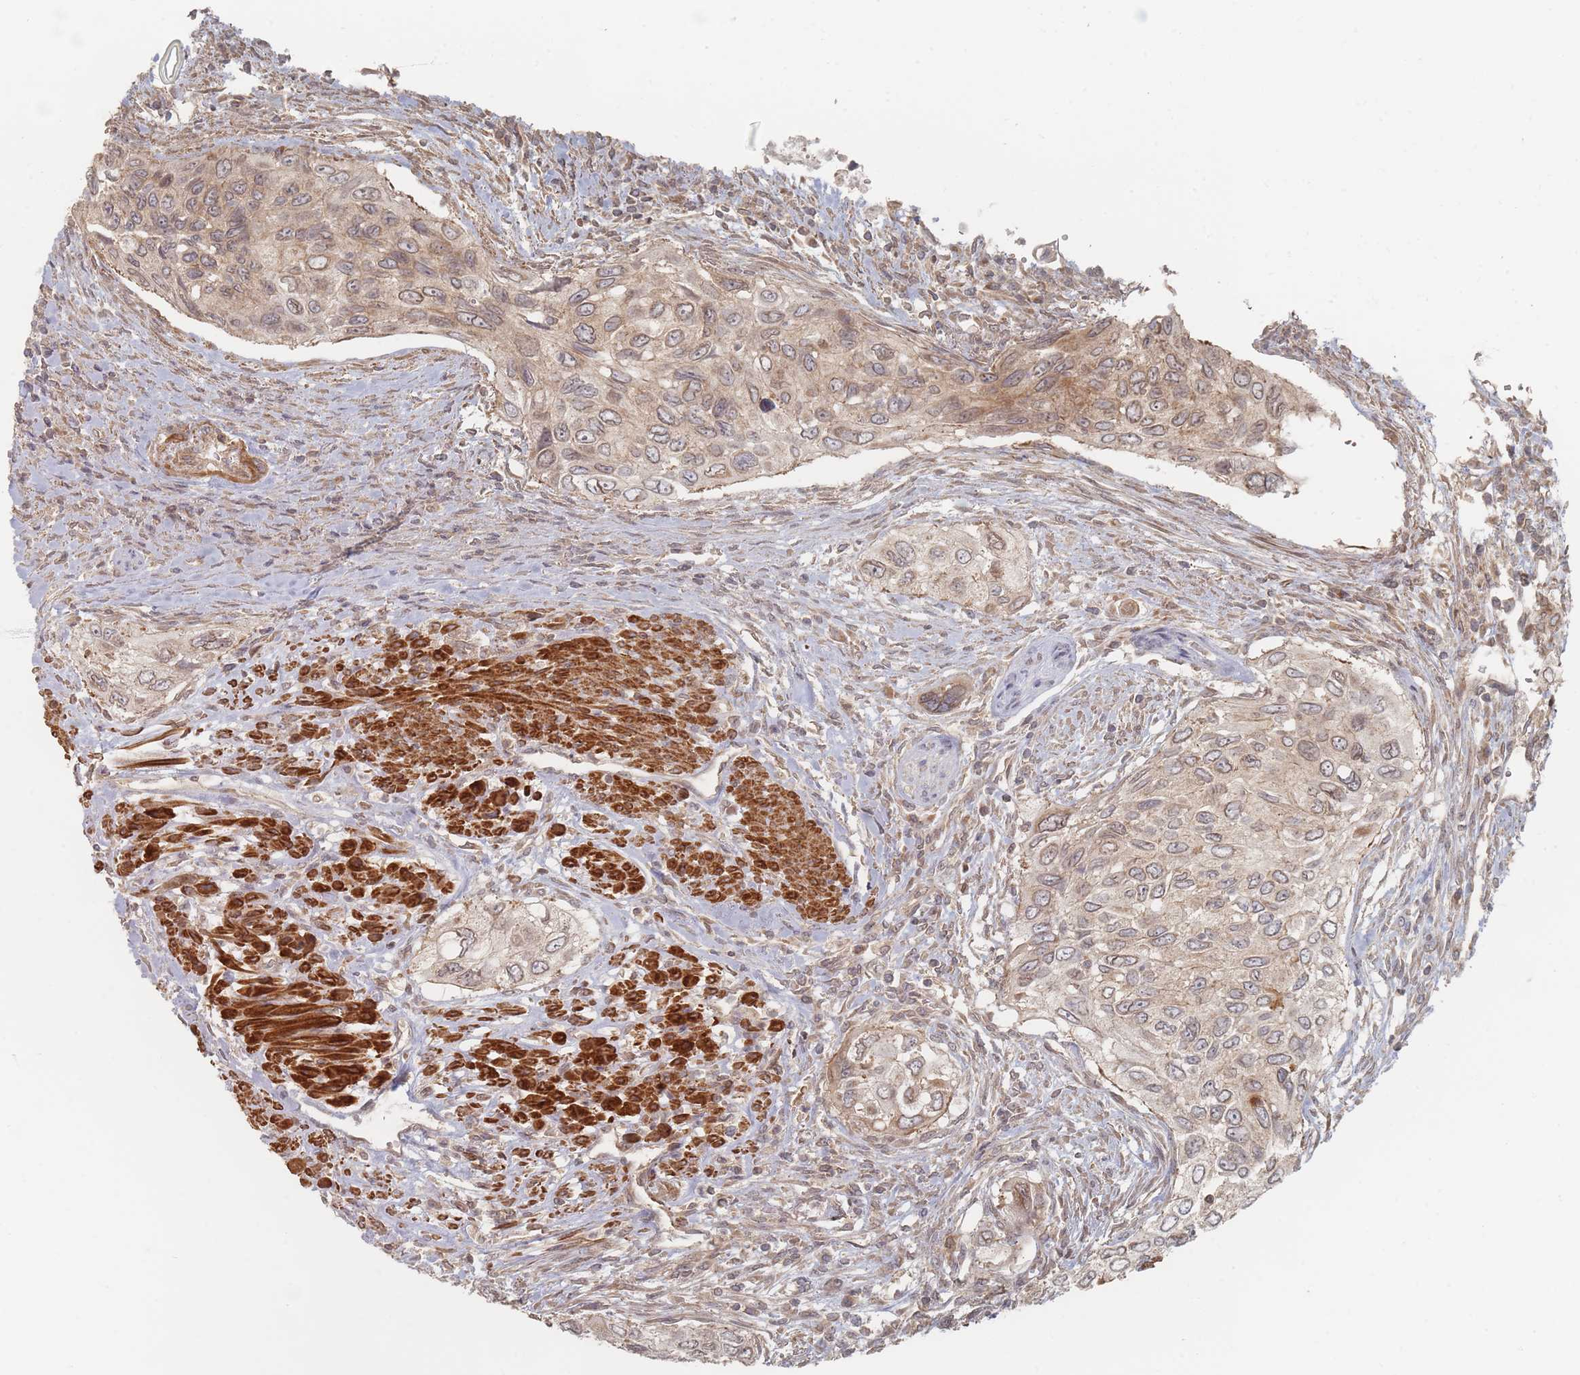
{"staining": {"intensity": "weak", "quantity": ">75%", "location": "cytoplasmic/membranous"}, "tissue": "urothelial cancer", "cell_type": "Tumor cells", "image_type": "cancer", "snomed": [{"axis": "morphology", "description": "Urothelial carcinoma, High grade"}, {"axis": "topography", "description": "Urinary bladder"}], "caption": "Tumor cells show low levels of weak cytoplasmic/membranous positivity in approximately >75% of cells in human high-grade urothelial carcinoma.", "gene": "GLE1", "patient": {"sex": "female", "age": 60}}